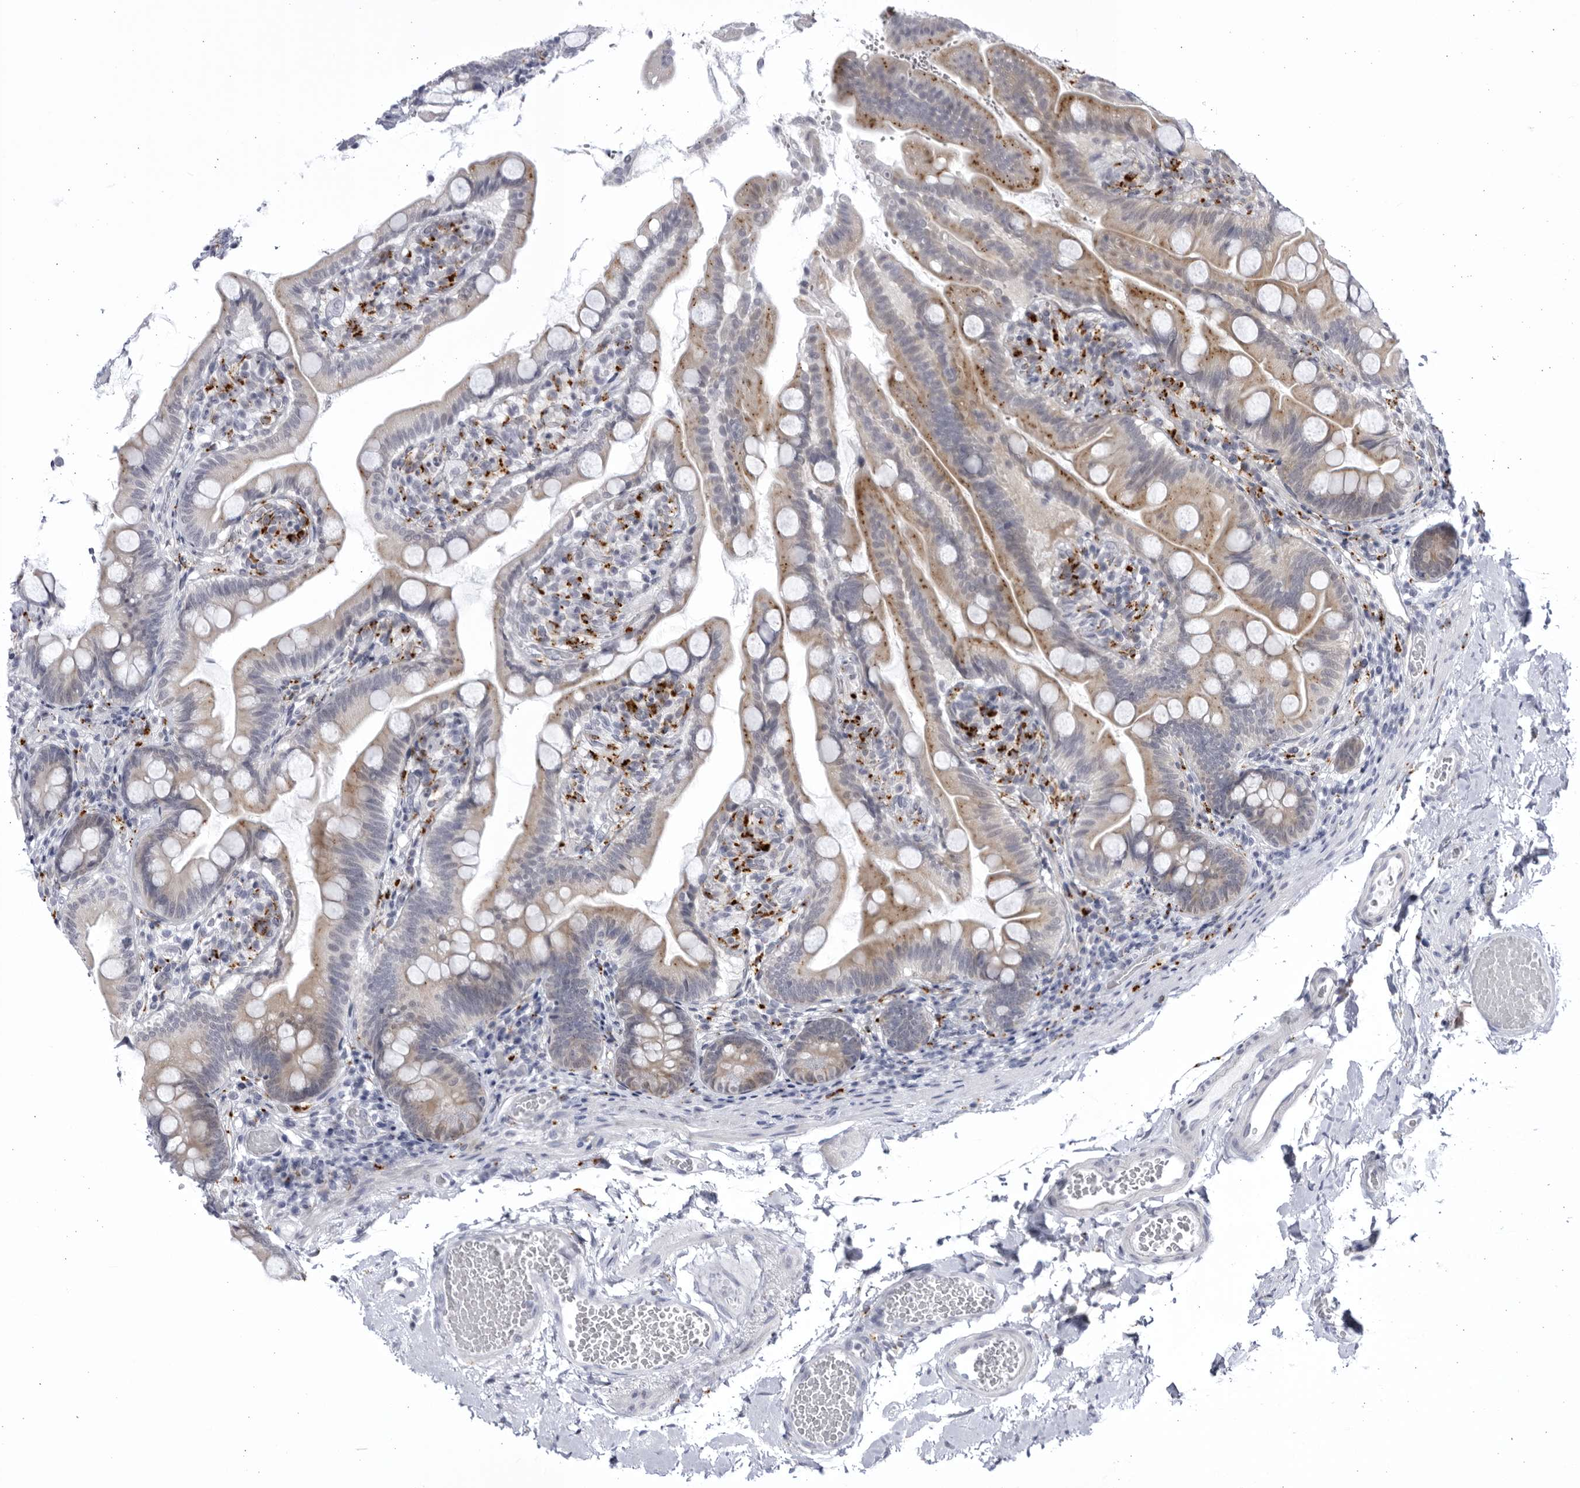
{"staining": {"intensity": "moderate", "quantity": "<25%", "location": "cytoplasmic/membranous"}, "tissue": "small intestine", "cell_type": "Glandular cells", "image_type": "normal", "snomed": [{"axis": "morphology", "description": "Normal tissue, NOS"}, {"axis": "topography", "description": "Small intestine"}], "caption": "Protein expression analysis of benign human small intestine reveals moderate cytoplasmic/membranous staining in approximately <25% of glandular cells.", "gene": "CCDC181", "patient": {"sex": "female", "age": 56}}